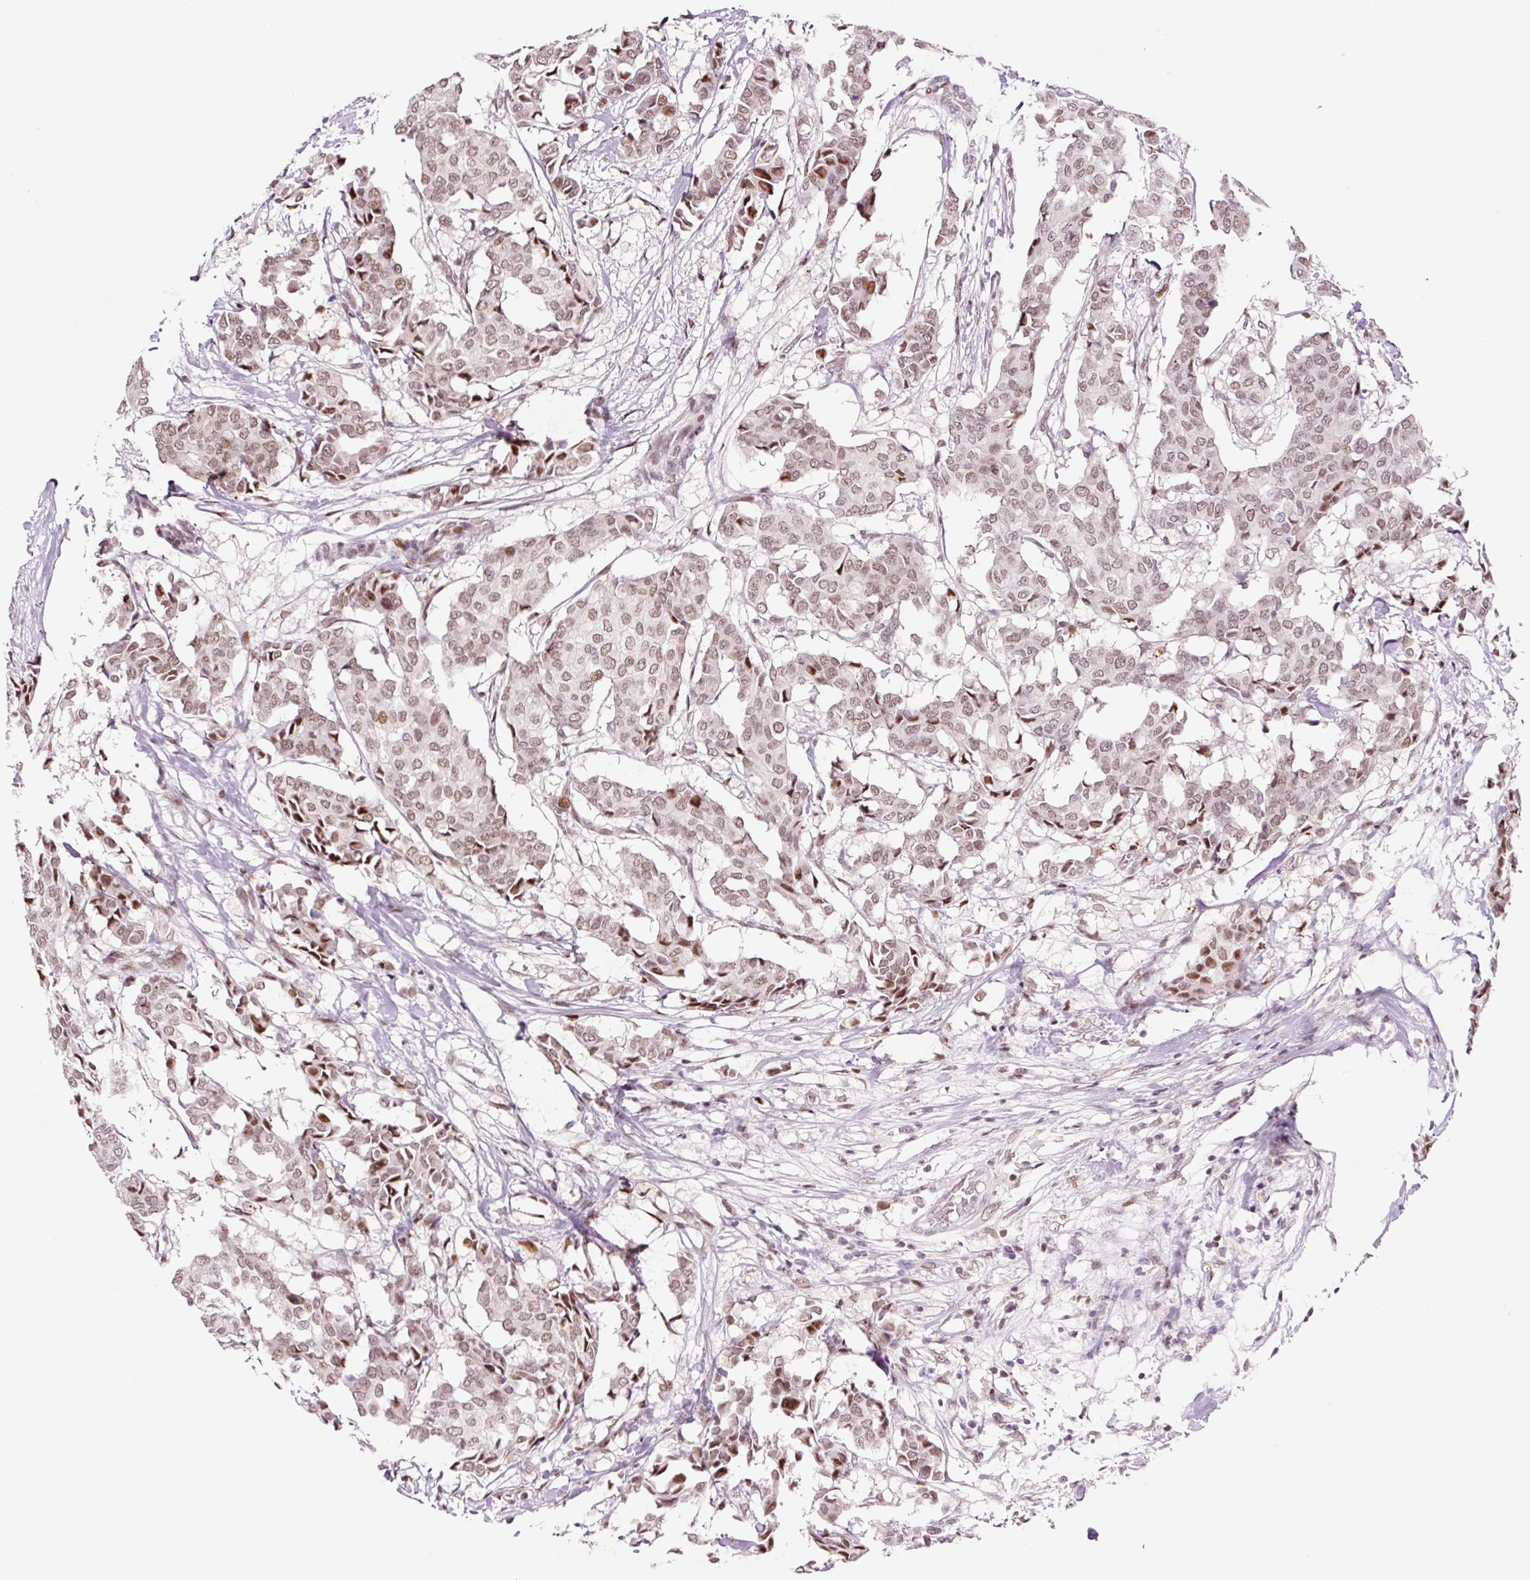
{"staining": {"intensity": "moderate", "quantity": ">75%", "location": "nuclear"}, "tissue": "breast cancer", "cell_type": "Tumor cells", "image_type": "cancer", "snomed": [{"axis": "morphology", "description": "Duct carcinoma"}, {"axis": "topography", "description": "Breast"}], "caption": "This histopathology image displays IHC staining of human breast cancer (infiltrating ductal carcinoma), with medium moderate nuclear positivity in approximately >75% of tumor cells.", "gene": "CCNL2", "patient": {"sex": "female", "age": 75}}